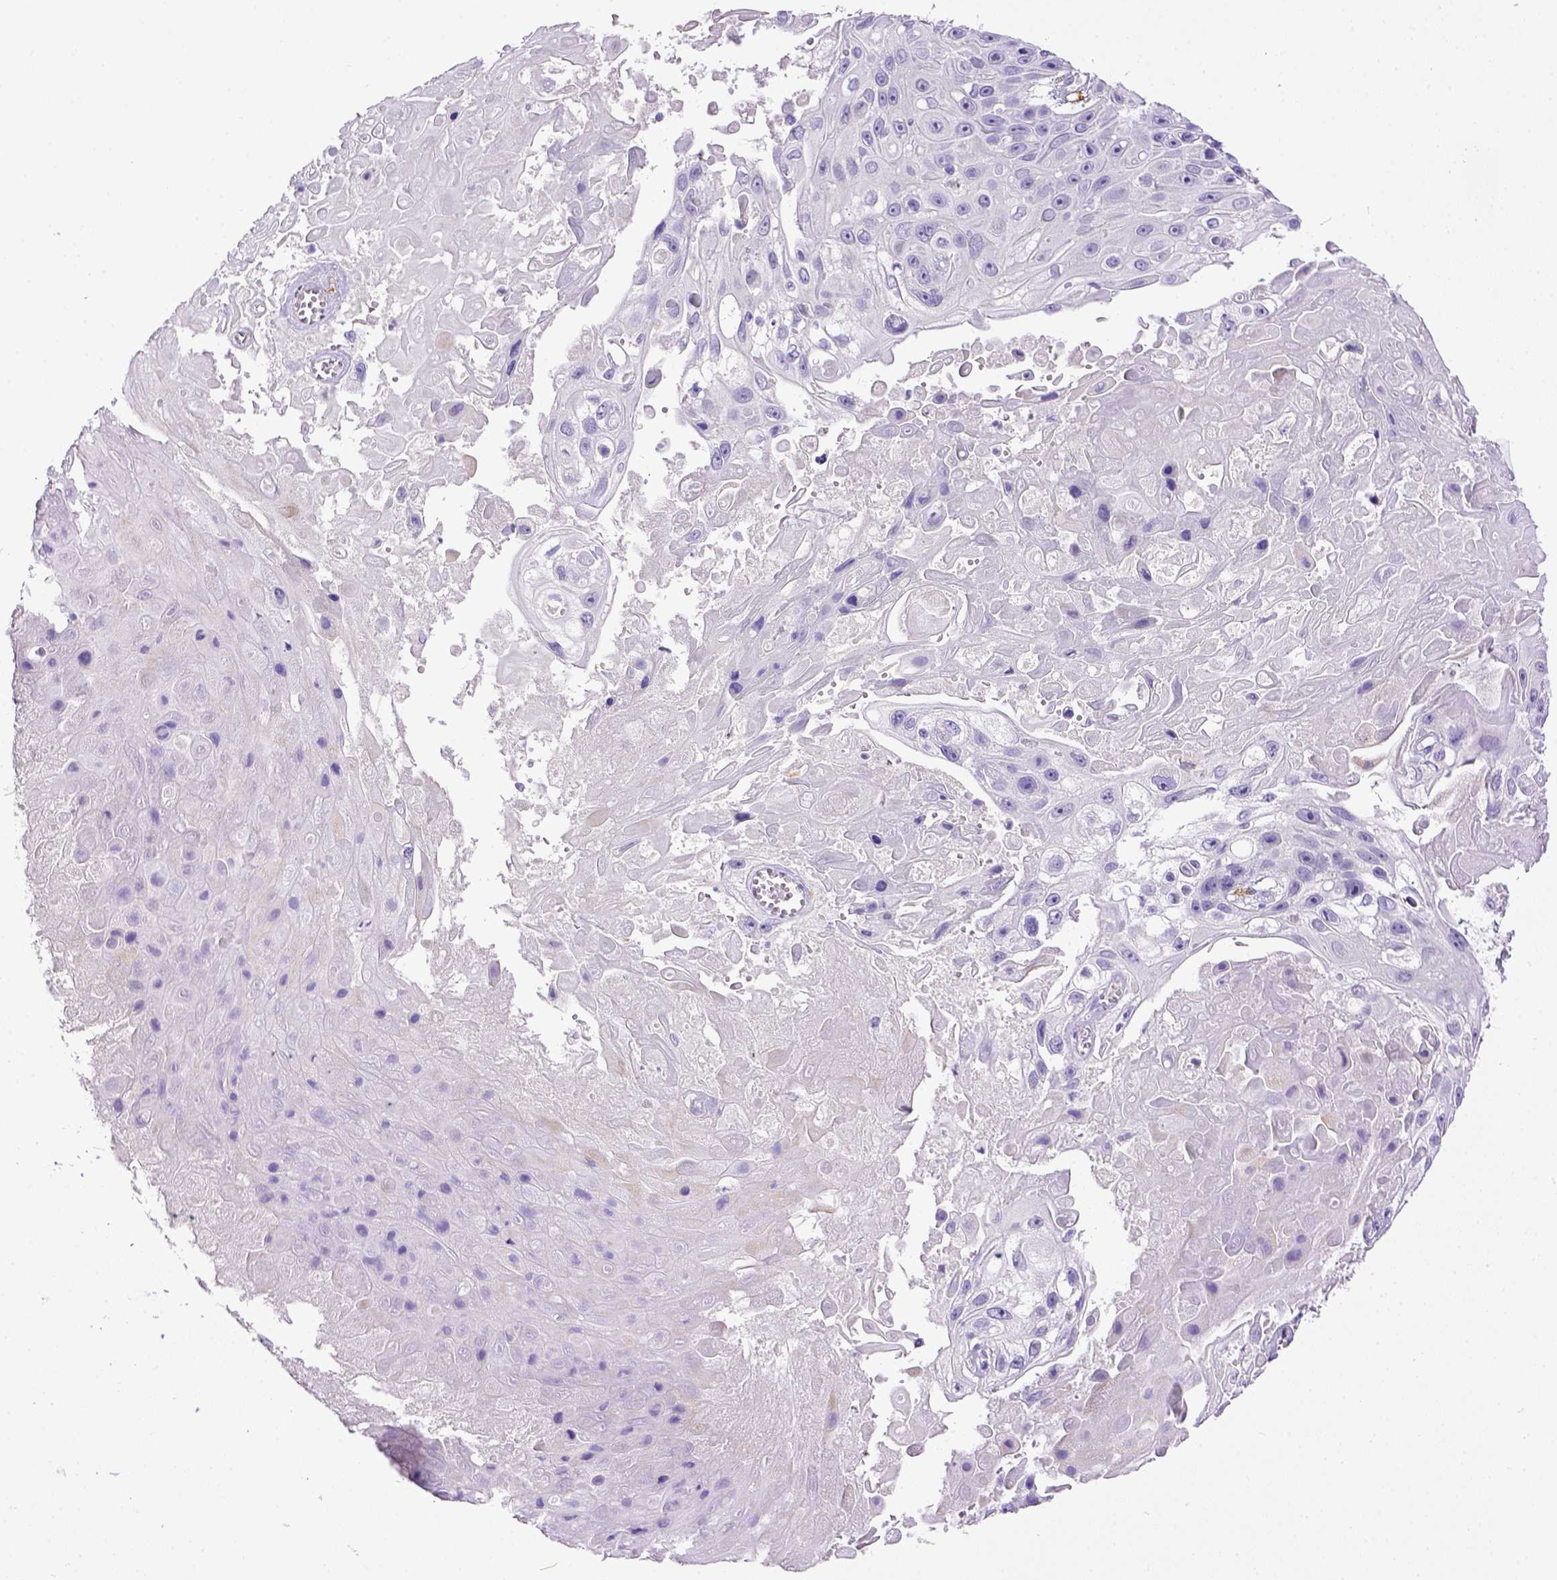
{"staining": {"intensity": "negative", "quantity": "none", "location": "none"}, "tissue": "skin cancer", "cell_type": "Tumor cells", "image_type": "cancer", "snomed": [{"axis": "morphology", "description": "Squamous cell carcinoma, NOS"}, {"axis": "topography", "description": "Skin"}], "caption": "This is a histopathology image of immunohistochemistry staining of squamous cell carcinoma (skin), which shows no expression in tumor cells. (DAB IHC with hematoxylin counter stain).", "gene": "KIT", "patient": {"sex": "male", "age": 82}}